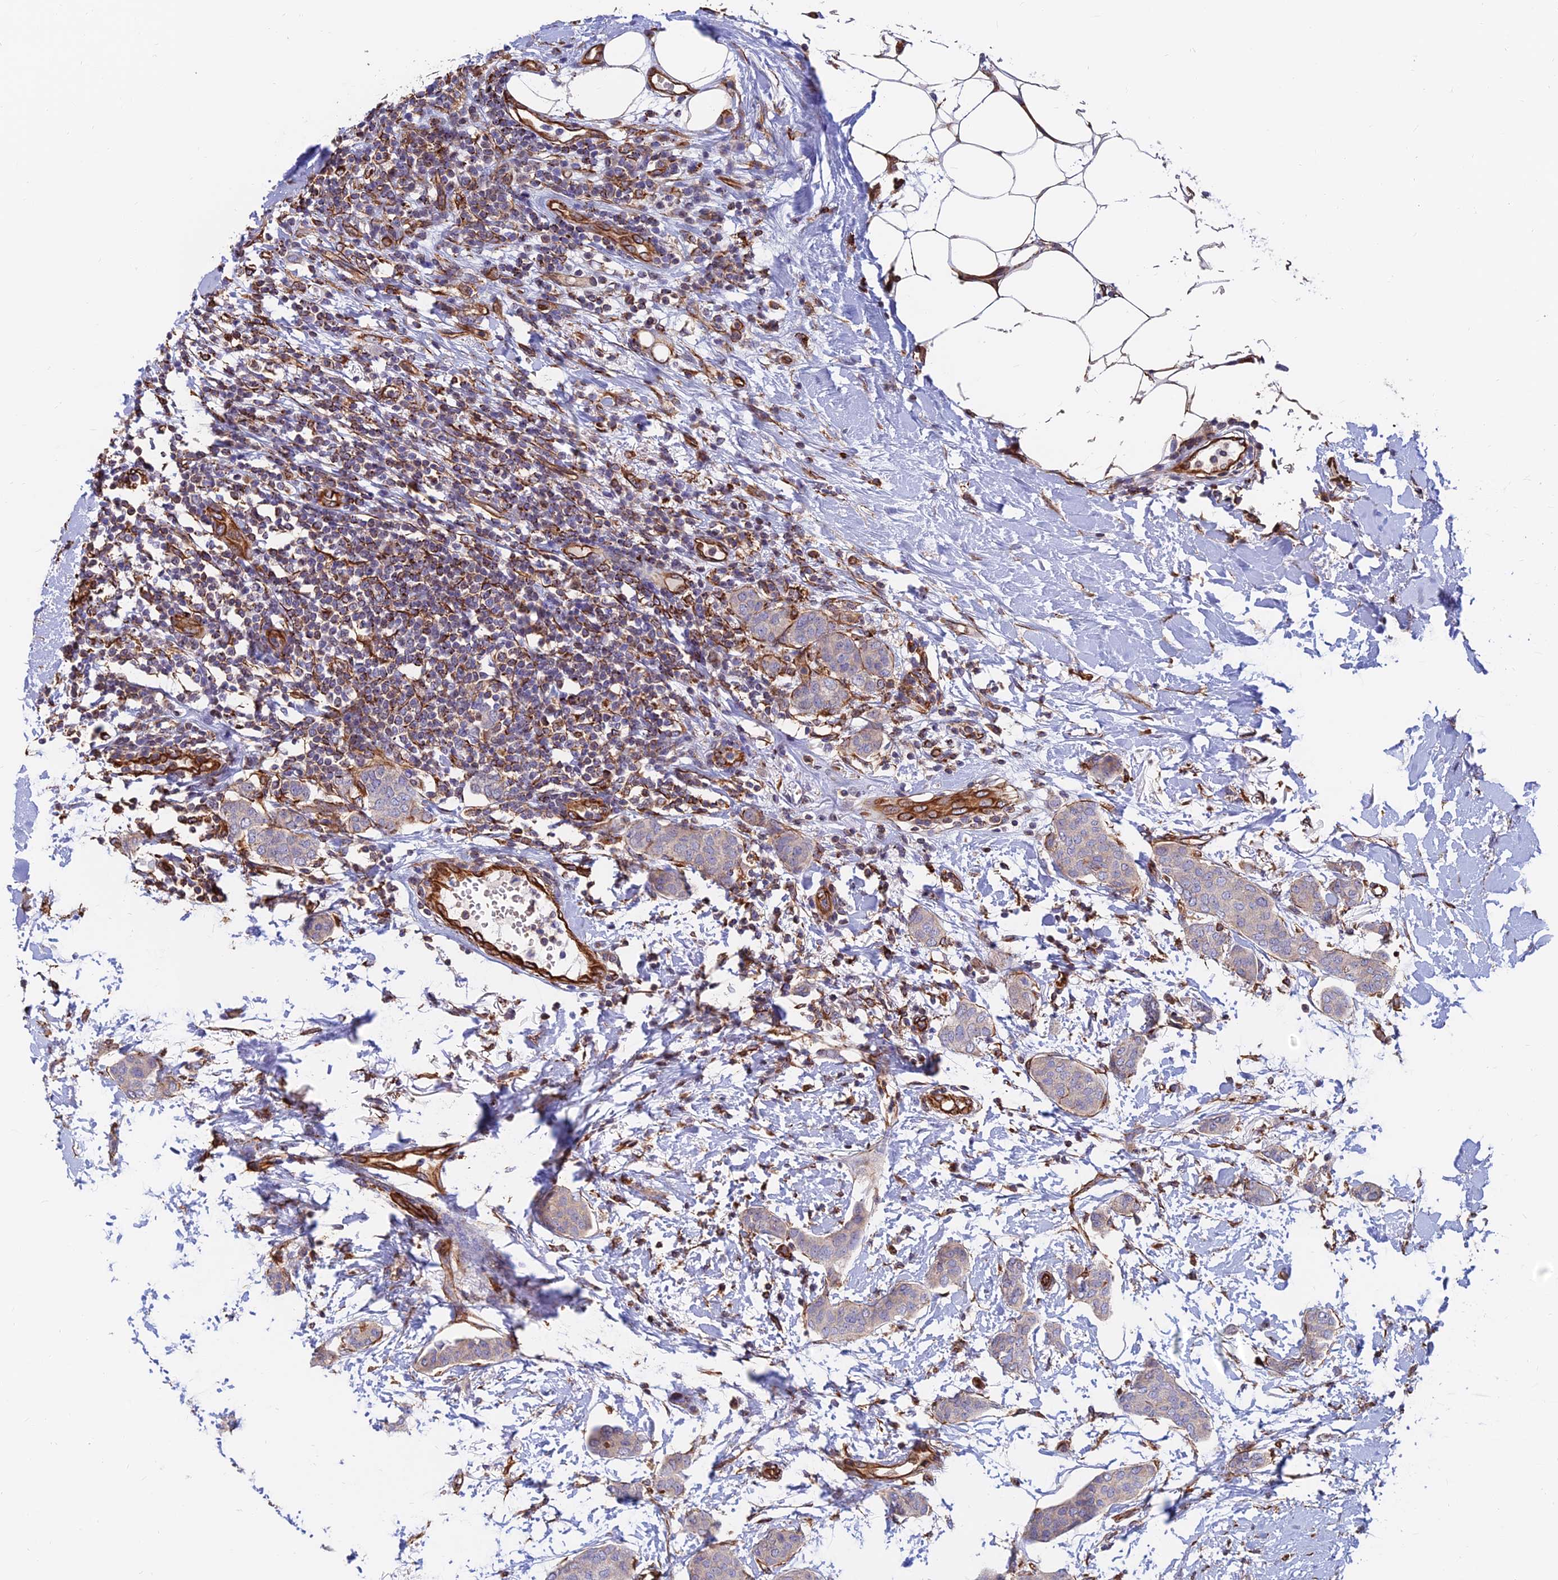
{"staining": {"intensity": "negative", "quantity": "none", "location": "none"}, "tissue": "breast cancer", "cell_type": "Tumor cells", "image_type": "cancer", "snomed": [{"axis": "morphology", "description": "Duct carcinoma"}, {"axis": "topography", "description": "Breast"}], "caption": "This micrograph is of breast cancer stained with immunohistochemistry to label a protein in brown with the nuclei are counter-stained blue. There is no staining in tumor cells.", "gene": "CDK18", "patient": {"sex": "female", "age": 72}}